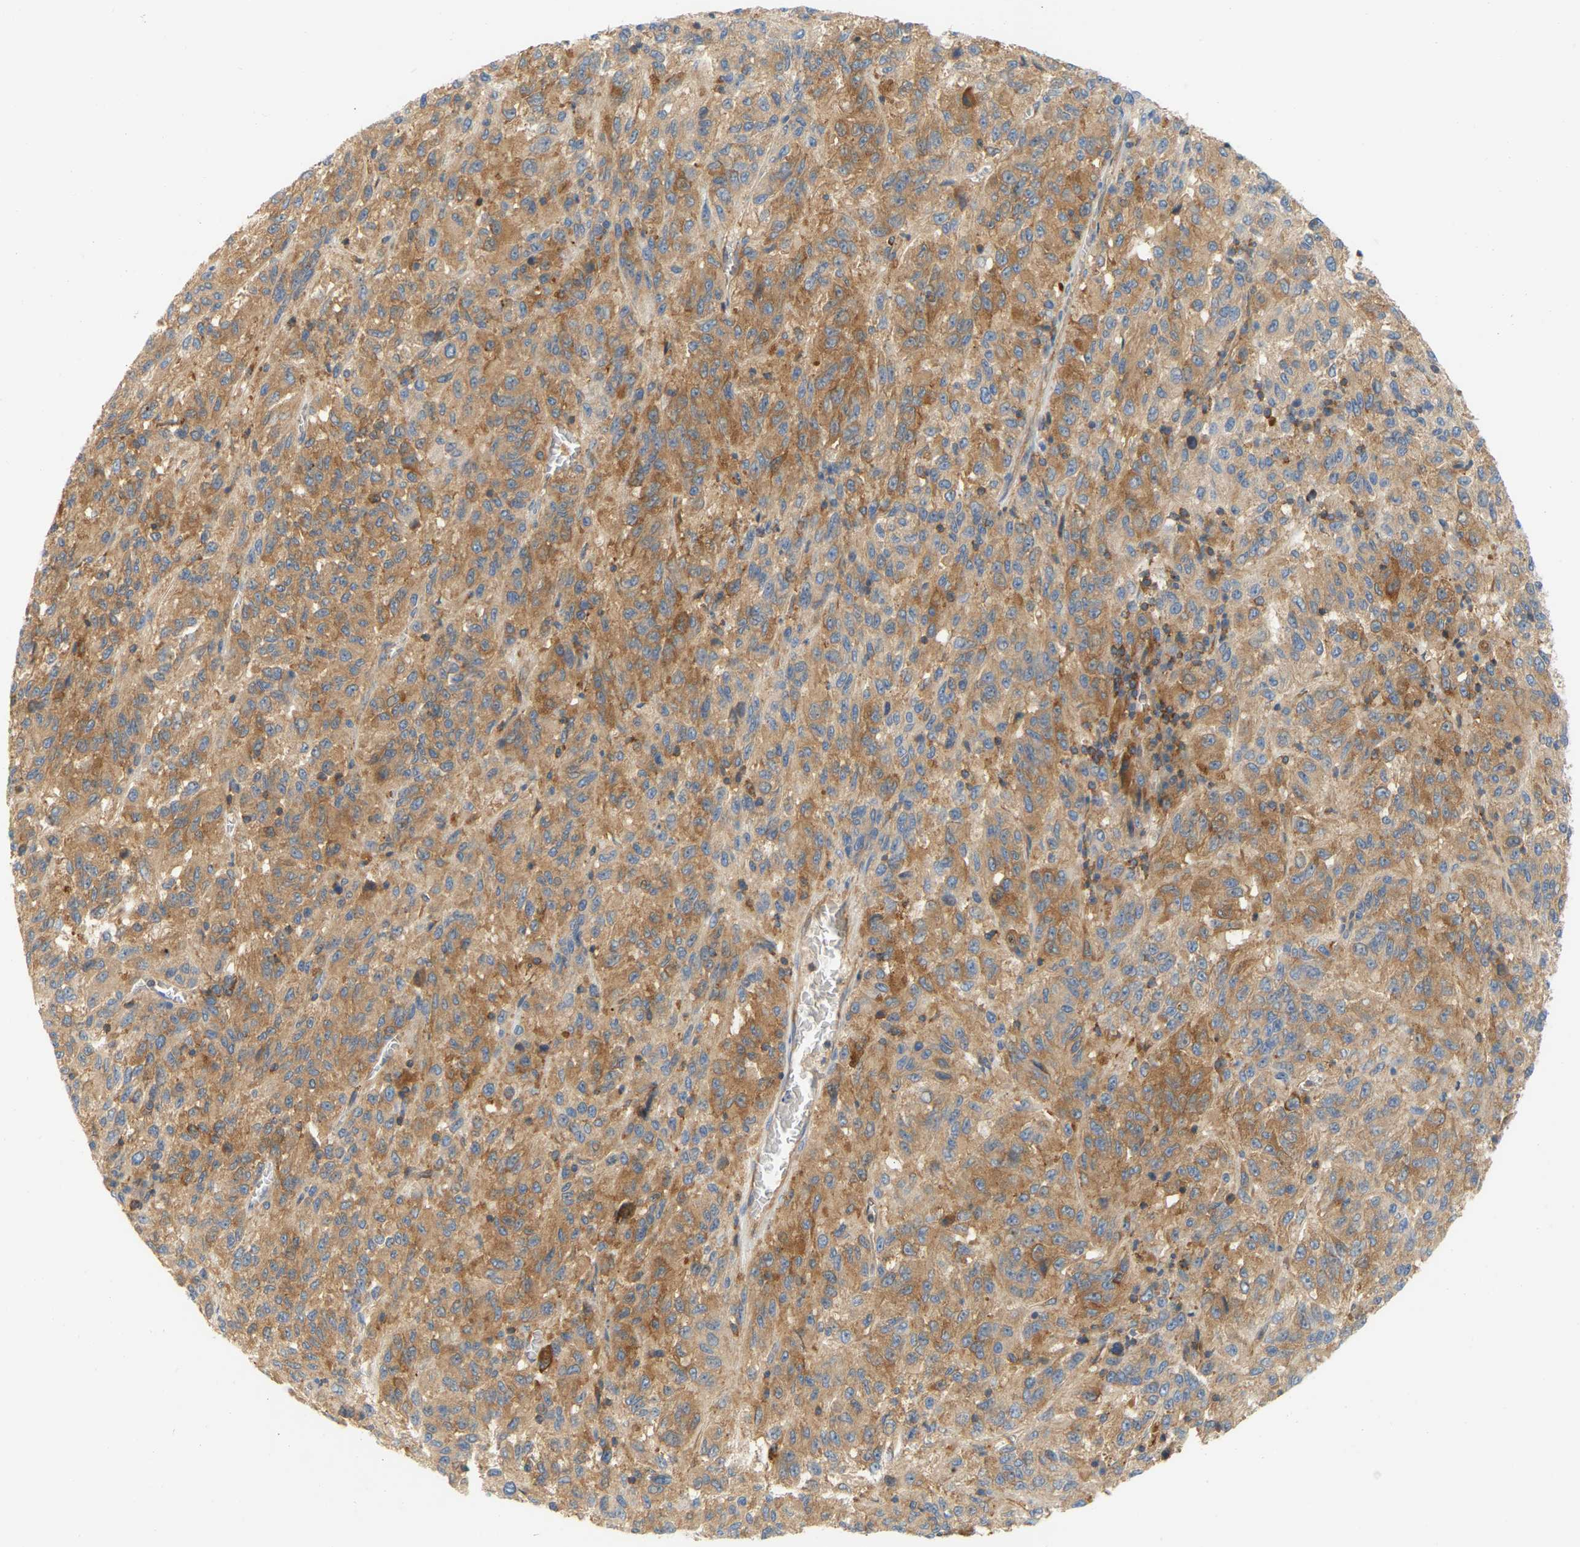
{"staining": {"intensity": "moderate", "quantity": ">75%", "location": "cytoplasmic/membranous"}, "tissue": "melanoma", "cell_type": "Tumor cells", "image_type": "cancer", "snomed": [{"axis": "morphology", "description": "Malignant melanoma, Metastatic site"}, {"axis": "topography", "description": "Lung"}], "caption": "Immunohistochemistry histopathology image of neoplastic tissue: melanoma stained using immunohistochemistry (IHC) exhibits medium levels of moderate protein expression localized specifically in the cytoplasmic/membranous of tumor cells, appearing as a cytoplasmic/membranous brown color.", "gene": "AKAP13", "patient": {"sex": "male", "age": 64}}